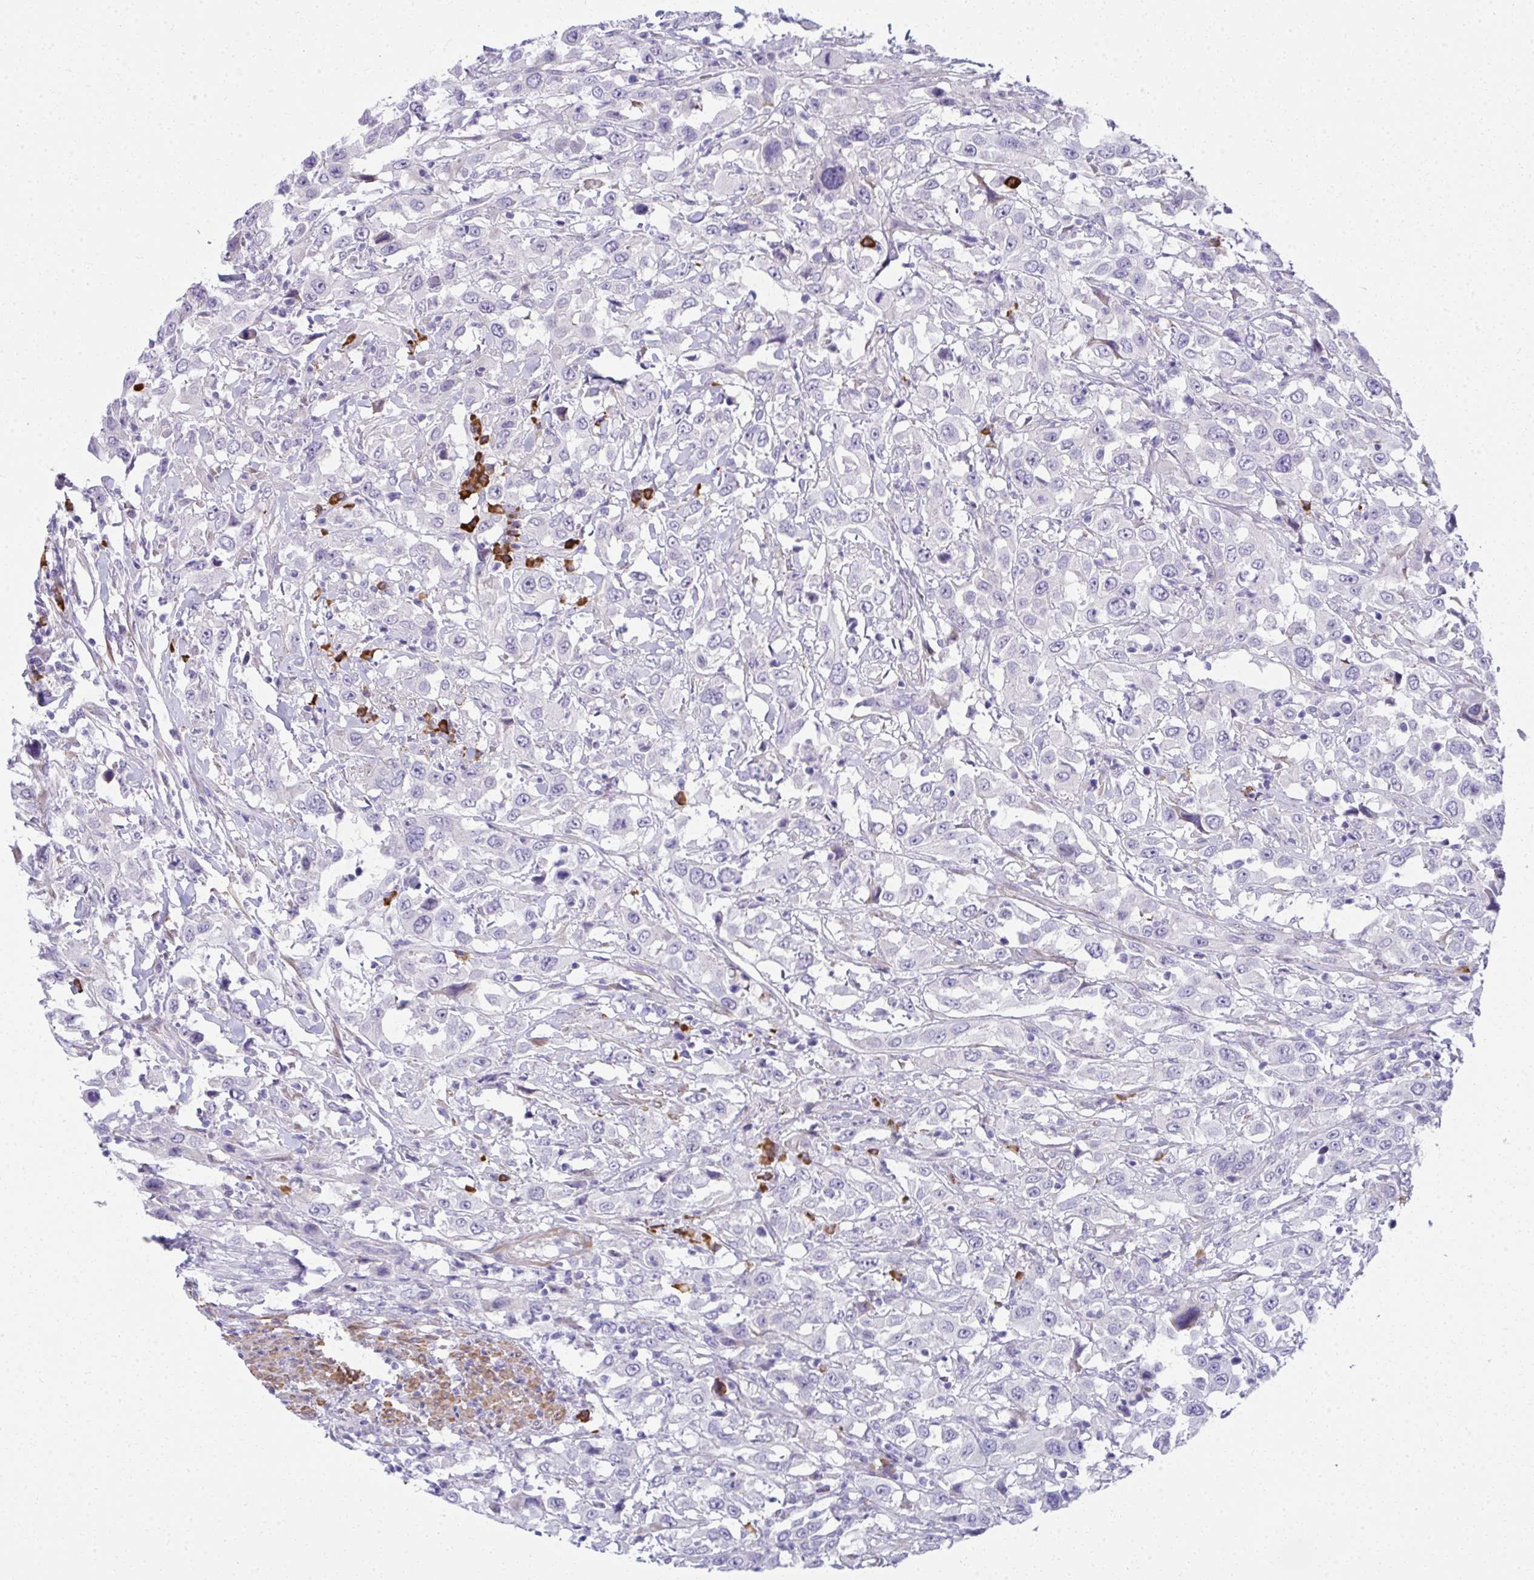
{"staining": {"intensity": "negative", "quantity": "none", "location": "none"}, "tissue": "urothelial cancer", "cell_type": "Tumor cells", "image_type": "cancer", "snomed": [{"axis": "morphology", "description": "Urothelial carcinoma, High grade"}, {"axis": "topography", "description": "Urinary bladder"}], "caption": "Tumor cells show no significant expression in high-grade urothelial carcinoma.", "gene": "PUS7L", "patient": {"sex": "male", "age": 61}}